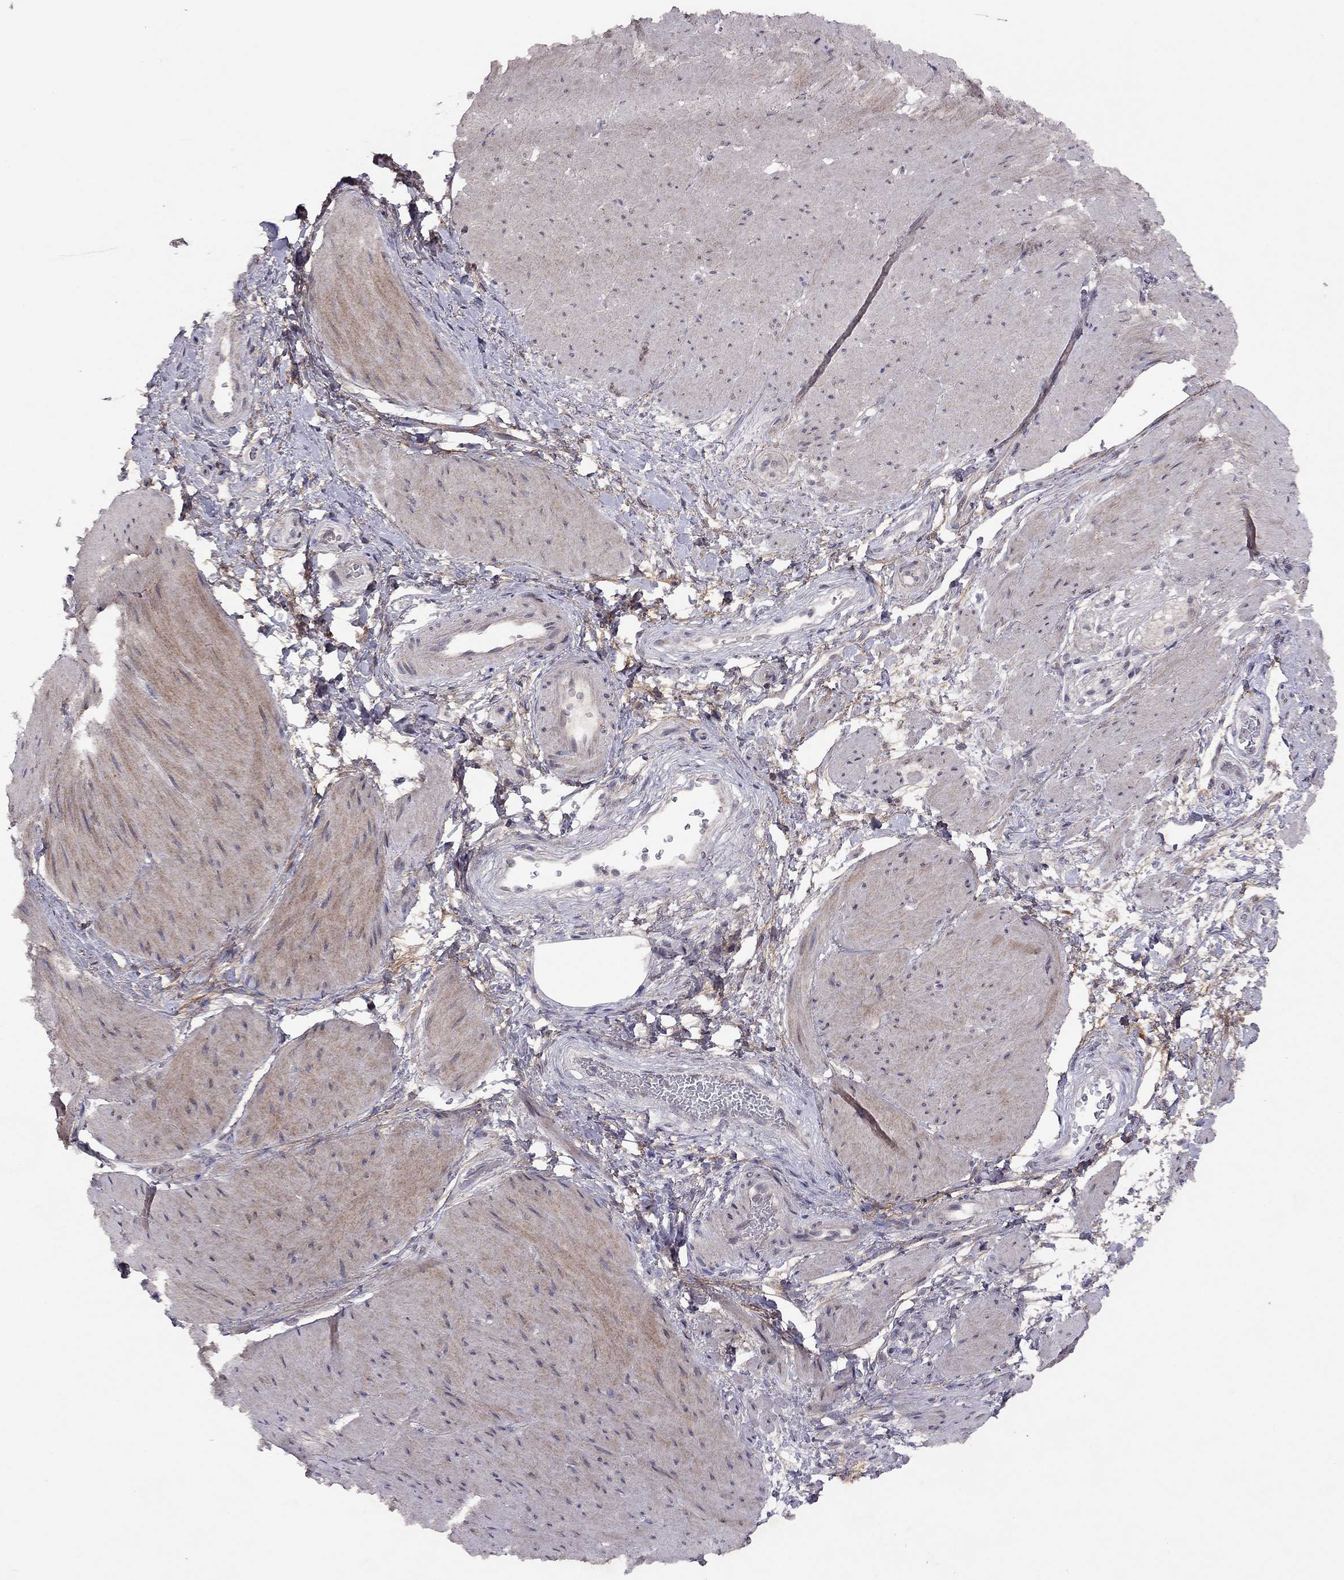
{"staining": {"intensity": "moderate", "quantity": "<25%", "location": "cytoplasmic/membranous"}, "tissue": "smooth muscle", "cell_type": "Smooth muscle cells", "image_type": "normal", "snomed": [{"axis": "morphology", "description": "Normal tissue, NOS"}, {"axis": "topography", "description": "Smooth muscle"}, {"axis": "topography", "description": "Rectum"}], "caption": "The immunohistochemical stain shows moderate cytoplasmic/membranous positivity in smooth muscle cells of unremarkable smooth muscle.", "gene": "ESR2", "patient": {"sex": "male", "age": 53}}